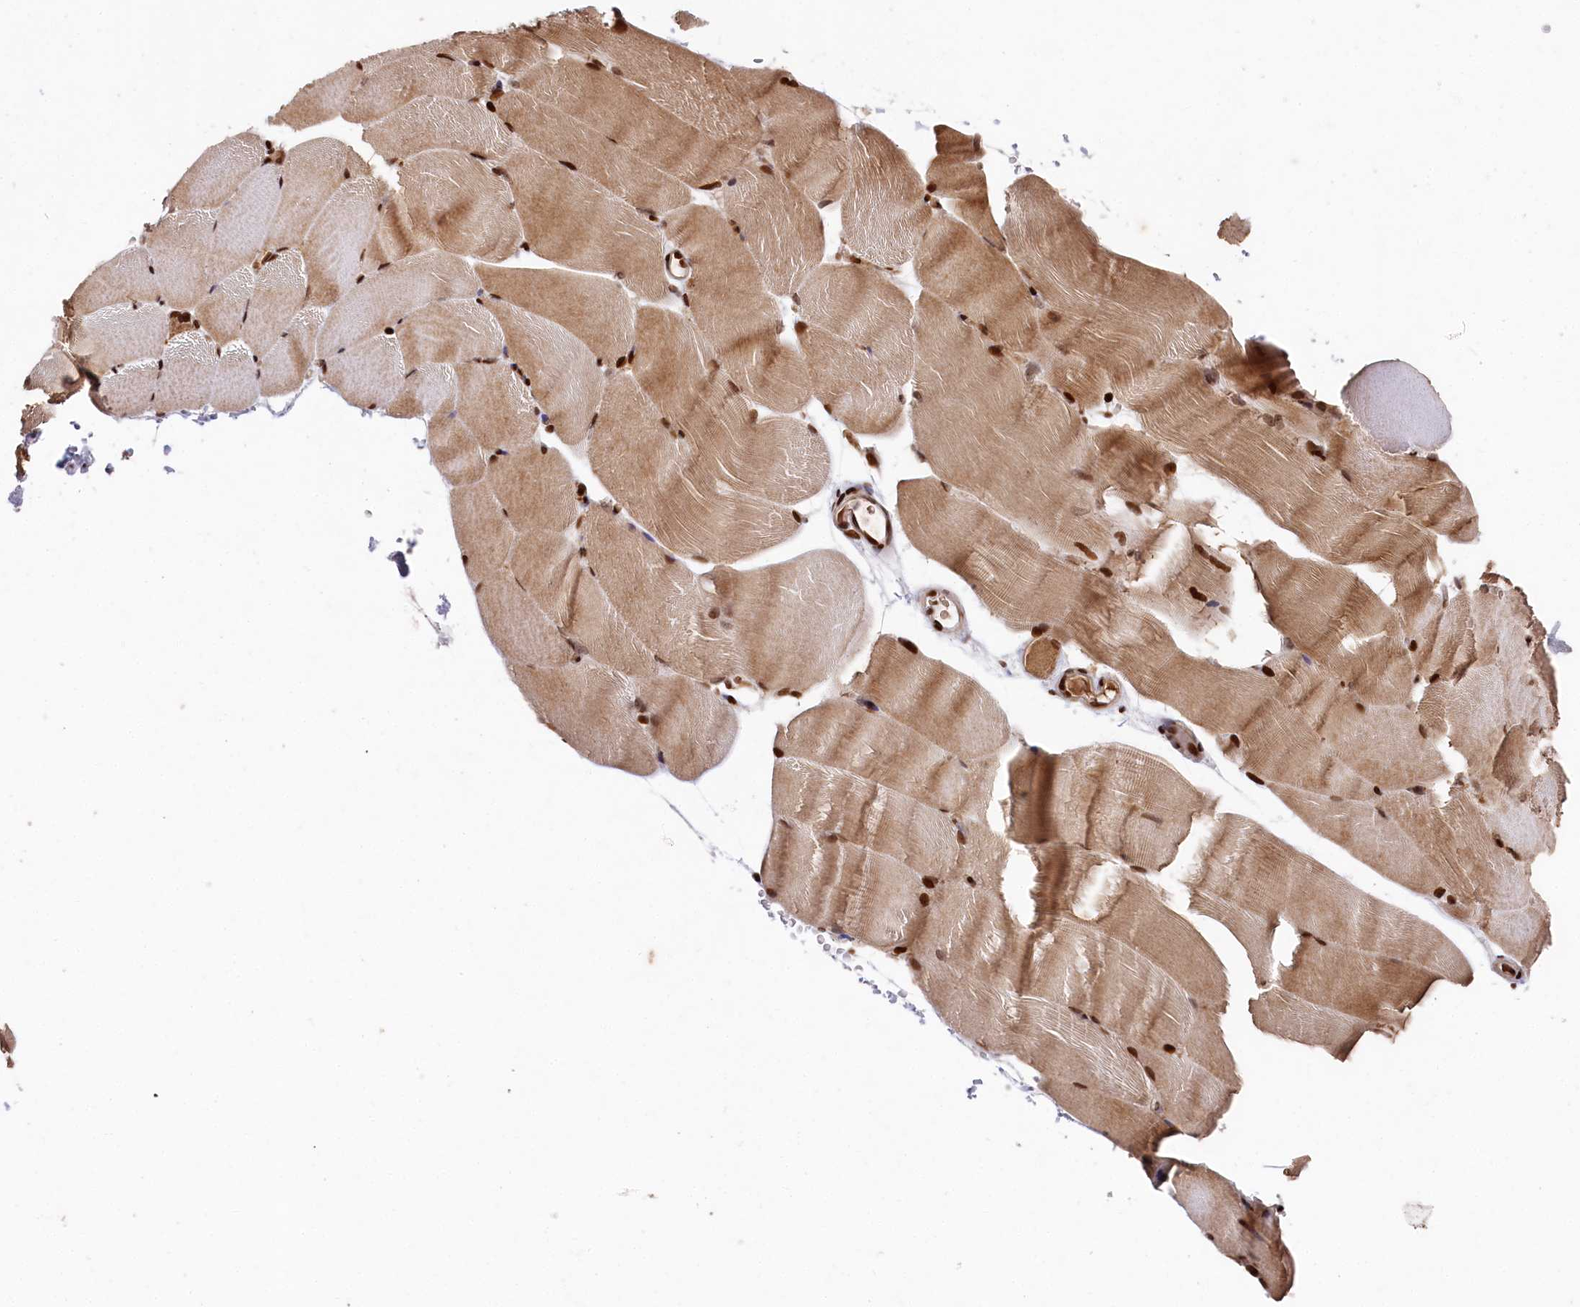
{"staining": {"intensity": "strong", "quantity": ">75%", "location": "cytoplasmic/membranous,nuclear"}, "tissue": "skeletal muscle", "cell_type": "Myocytes", "image_type": "normal", "snomed": [{"axis": "morphology", "description": "Normal tissue, NOS"}, {"axis": "topography", "description": "Skeletal muscle"}, {"axis": "topography", "description": "Parathyroid gland"}], "caption": "Normal skeletal muscle reveals strong cytoplasmic/membranous,nuclear expression in approximately >75% of myocytes, visualized by immunohistochemistry.", "gene": "MCF2L2", "patient": {"sex": "female", "age": 37}}